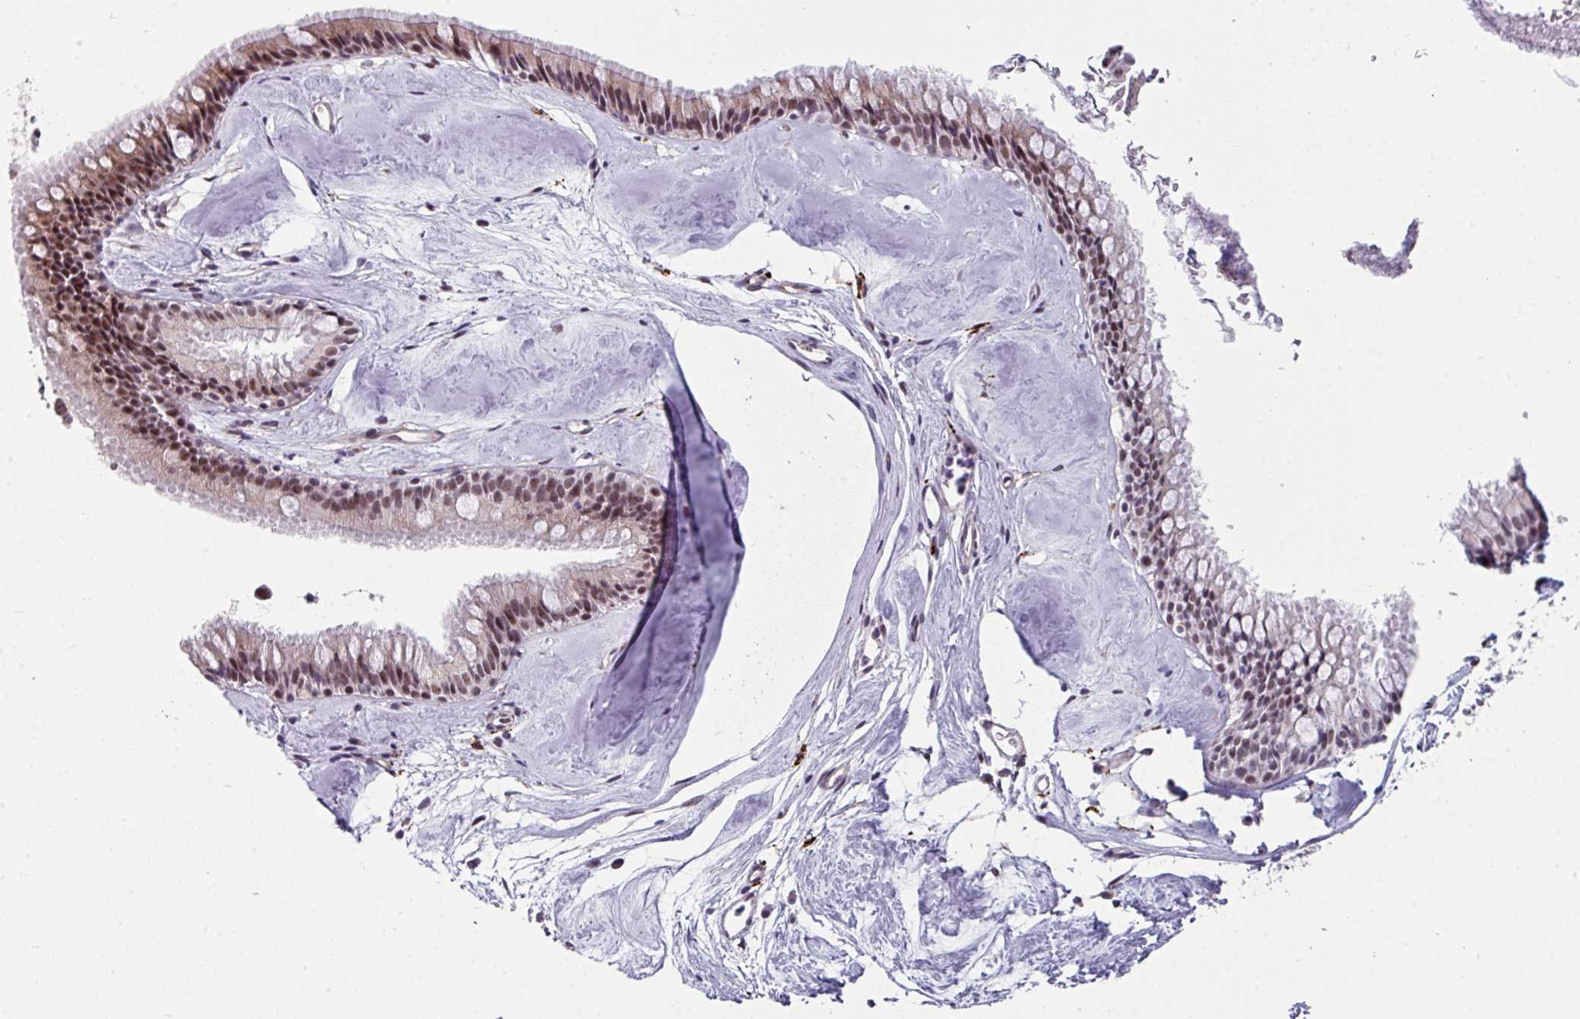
{"staining": {"intensity": "moderate", "quantity": ">75%", "location": "cytoplasmic/membranous,nuclear"}, "tissue": "nasopharynx", "cell_type": "Respiratory epithelial cells", "image_type": "normal", "snomed": [{"axis": "morphology", "description": "Normal tissue, NOS"}, {"axis": "topography", "description": "Nasopharynx"}], "caption": "Moderate cytoplasmic/membranous,nuclear protein expression is seen in approximately >75% of respiratory epithelial cells in nasopharynx.", "gene": "BMS1", "patient": {"sex": "male", "age": 65}}